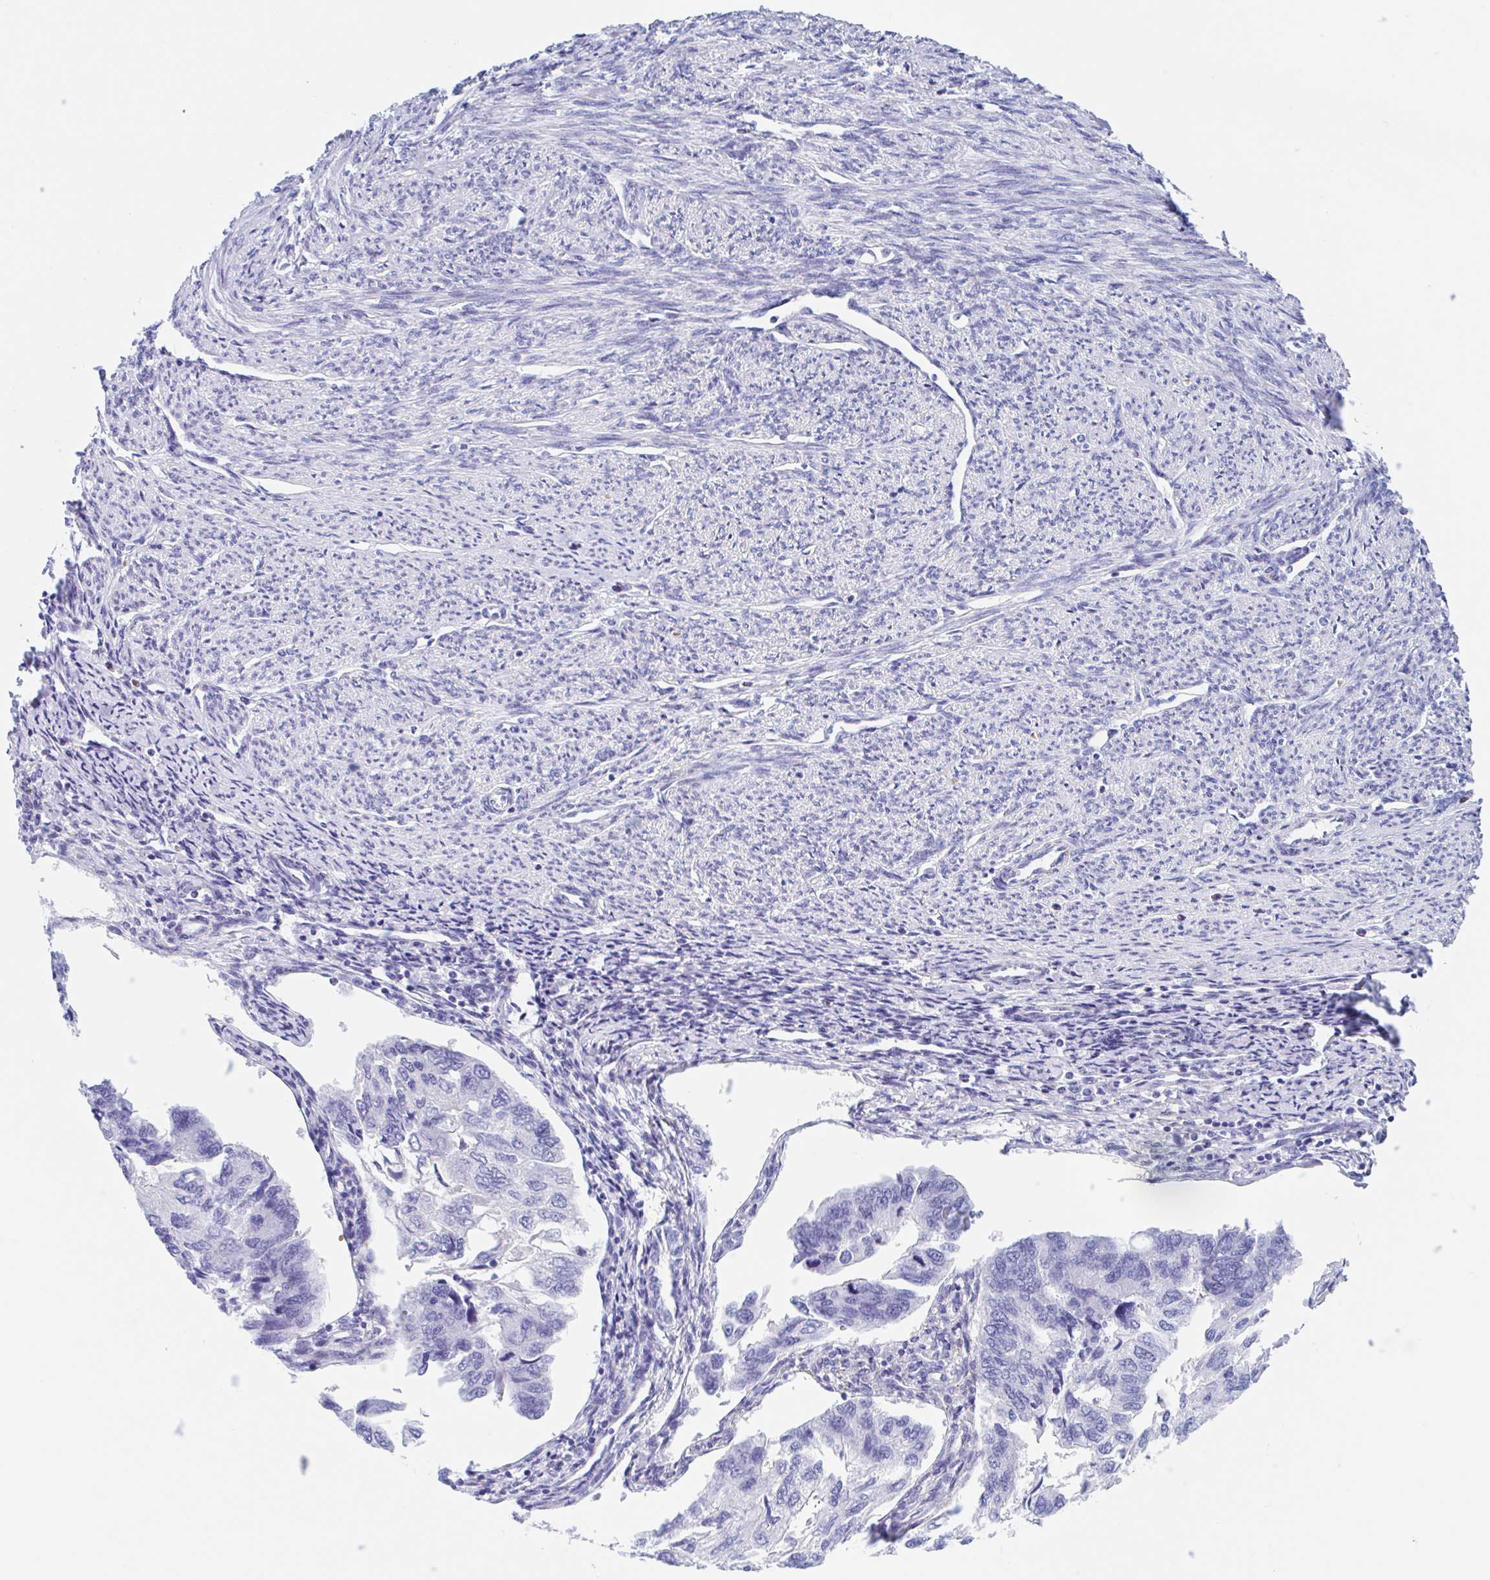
{"staining": {"intensity": "negative", "quantity": "none", "location": "none"}, "tissue": "endometrial cancer", "cell_type": "Tumor cells", "image_type": "cancer", "snomed": [{"axis": "morphology", "description": "Carcinoma, NOS"}, {"axis": "topography", "description": "Uterus"}], "caption": "IHC photomicrograph of human endometrial carcinoma stained for a protein (brown), which reveals no expression in tumor cells. The staining was performed using DAB (3,3'-diaminobenzidine) to visualize the protein expression in brown, while the nuclei were stained in blue with hematoxylin (Magnification: 20x).", "gene": "ANKRD9", "patient": {"sex": "female", "age": 76}}